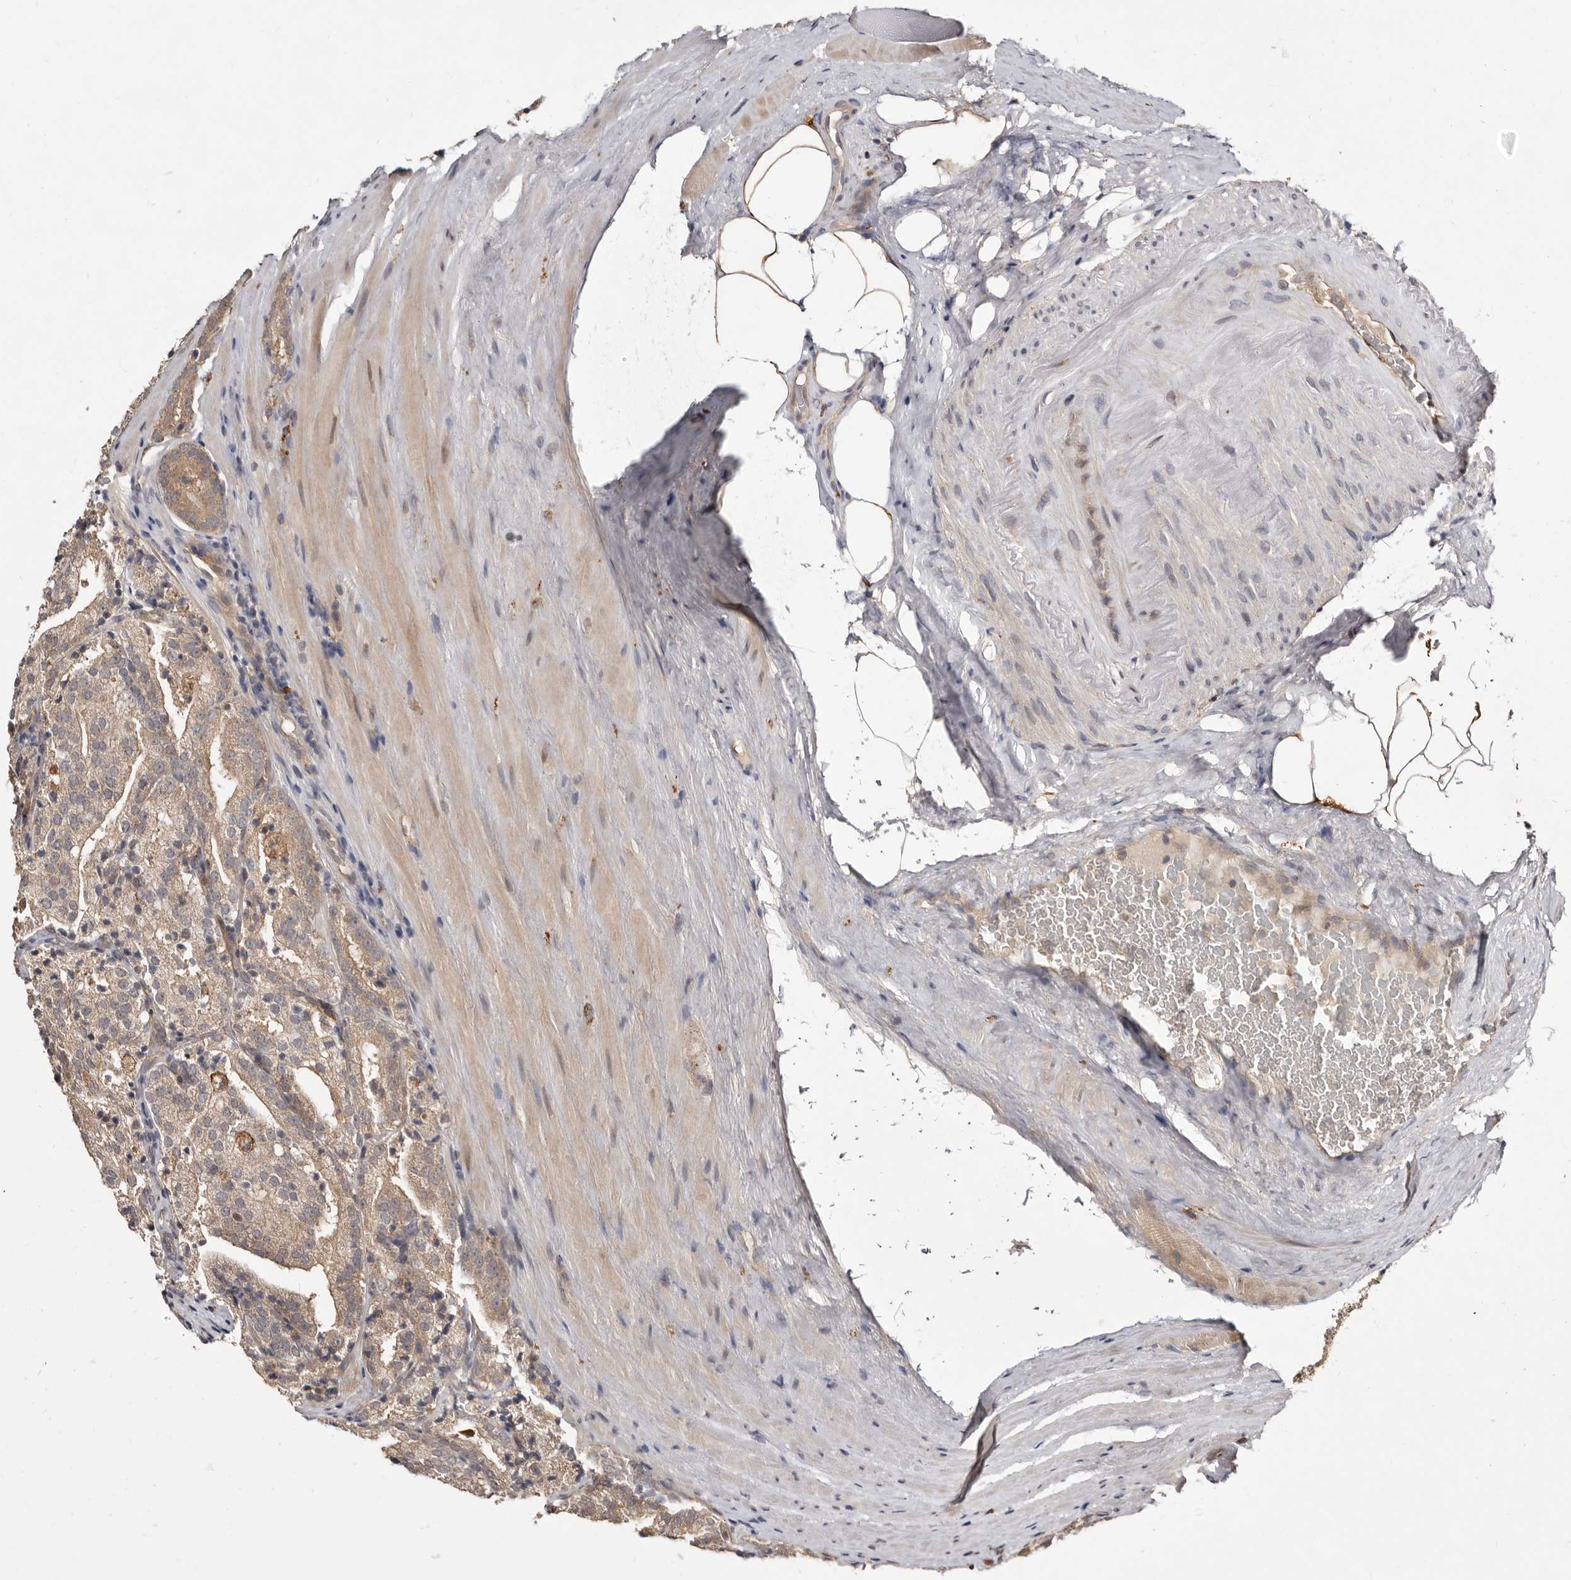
{"staining": {"intensity": "moderate", "quantity": ">75%", "location": "cytoplasmic/membranous"}, "tissue": "prostate cancer", "cell_type": "Tumor cells", "image_type": "cancer", "snomed": [{"axis": "morphology", "description": "Adenocarcinoma, High grade"}, {"axis": "topography", "description": "Prostate"}], "caption": "Prostate cancer tissue shows moderate cytoplasmic/membranous staining in approximately >75% of tumor cells The protein of interest is shown in brown color, while the nuclei are stained blue.", "gene": "INAVA", "patient": {"sex": "male", "age": 57}}